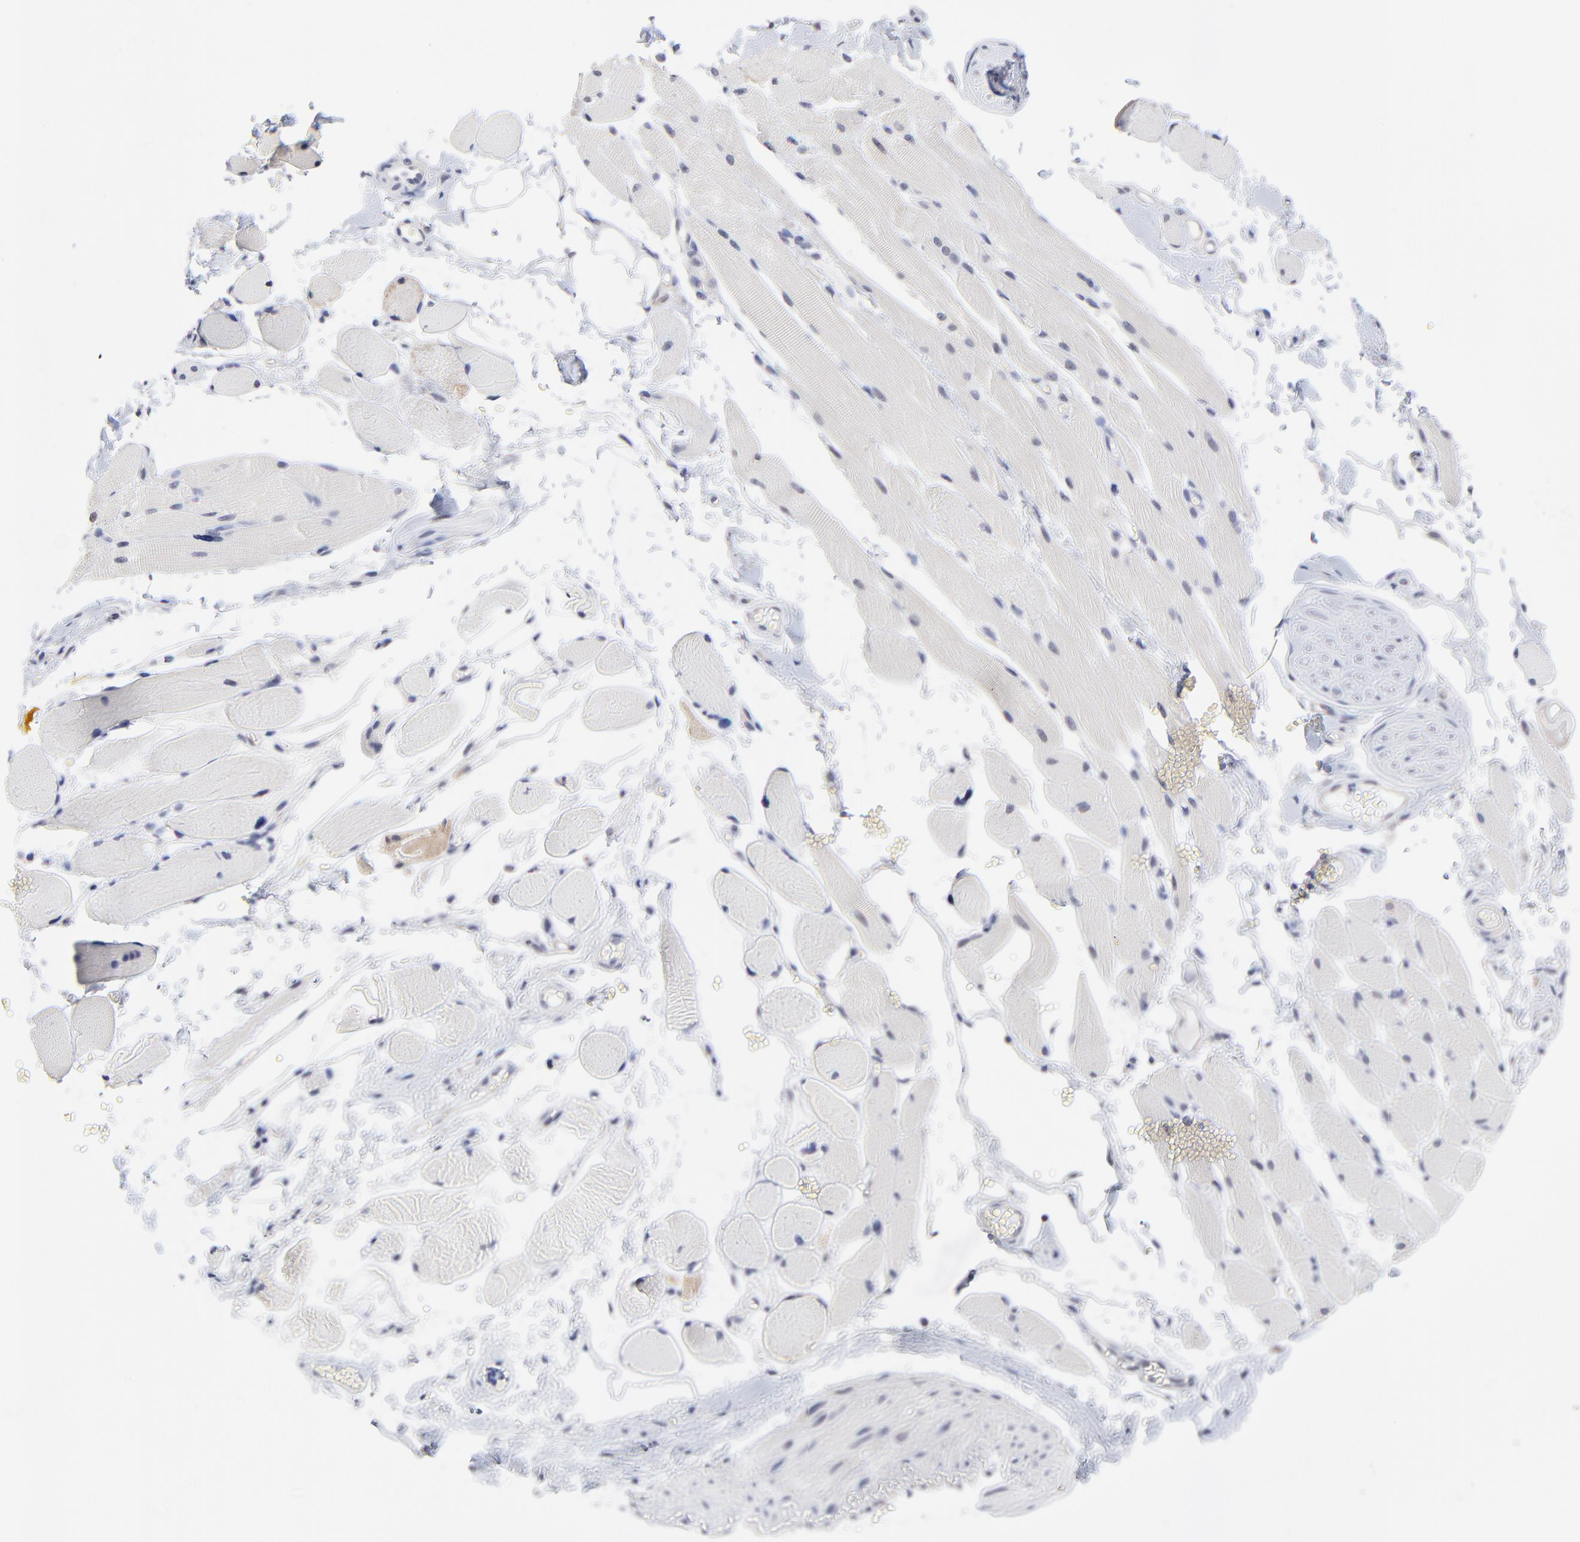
{"staining": {"intensity": "negative", "quantity": "none", "location": "none"}, "tissue": "adipose tissue", "cell_type": "Adipocytes", "image_type": "normal", "snomed": [{"axis": "morphology", "description": "Normal tissue, NOS"}, {"axis": "morphology", "description": "Squamous cell carcinoma, NOS"}, {"axis": "topography", "description": "Skeletal muscle"}, {"axis": "topography", "description": "Soft tissue"}, {"axis": "topography", "description": "Oral tissue"}], "caption": "Adipocytes show no significant protein expression in unremarkable adipose tissue.", "gene": "FBXO8", "patient": {"sex": "male", "age": 54}}